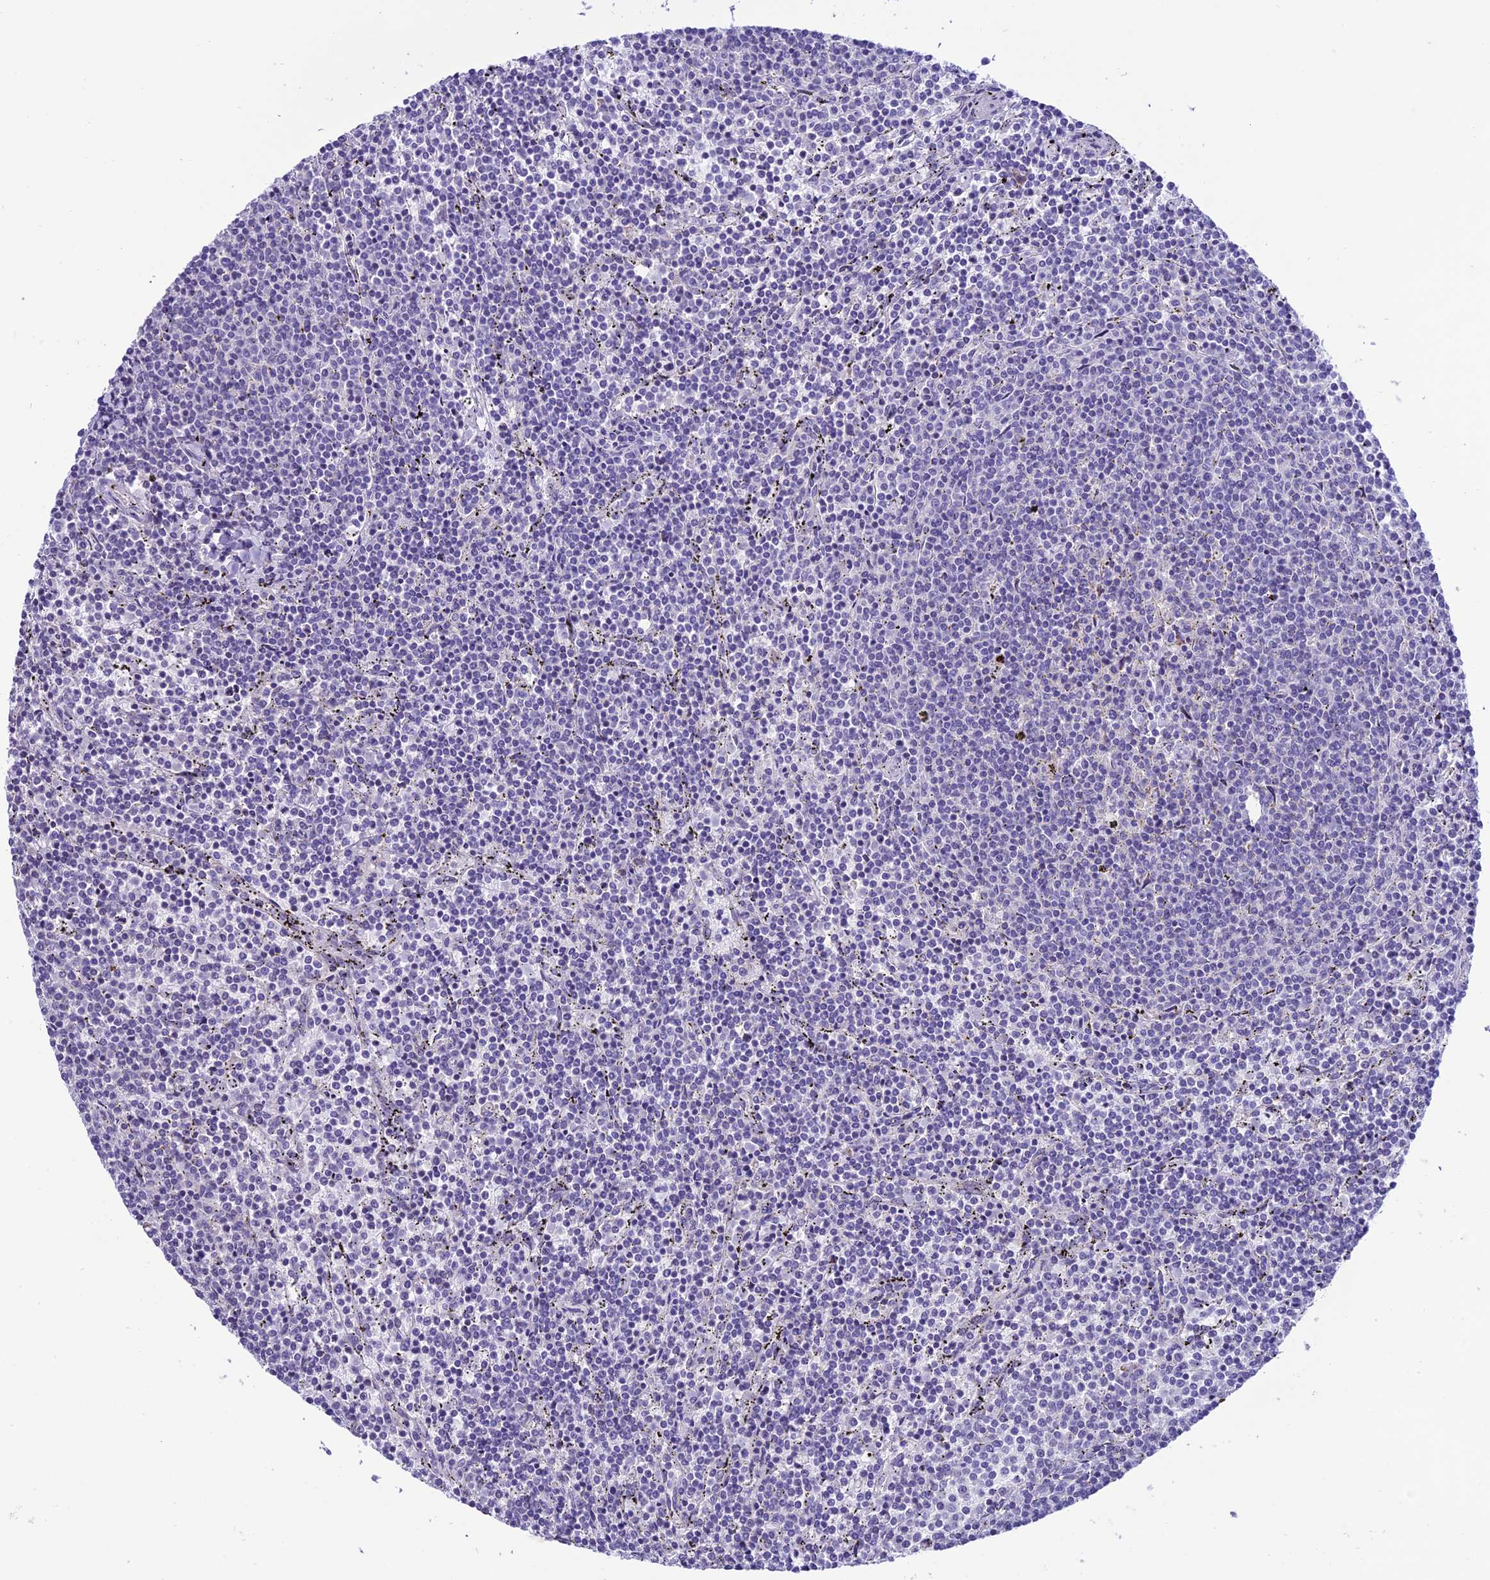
{"staining": {"intensity": "negative", "quantity": "none", "location": "none"}, "tissue": "lymphoma", "cell_type": "Tumor cells", "image_type": "cancer", "snomed": [{"axis": "morphology", "description": "Malignant lymphoma, non-Hodgkin's type, Low grade"}, {"axis": "topography", "description": "Spleen"}], "caption": "The immunohistochemistry (IHC) image has no significant staining in tumor cells of malignant lymphoma, non-Hodgkin's type (low-grade) tissue.", "gene": "SLC10A1", "patient": {"sex": "female", "age": 50}}